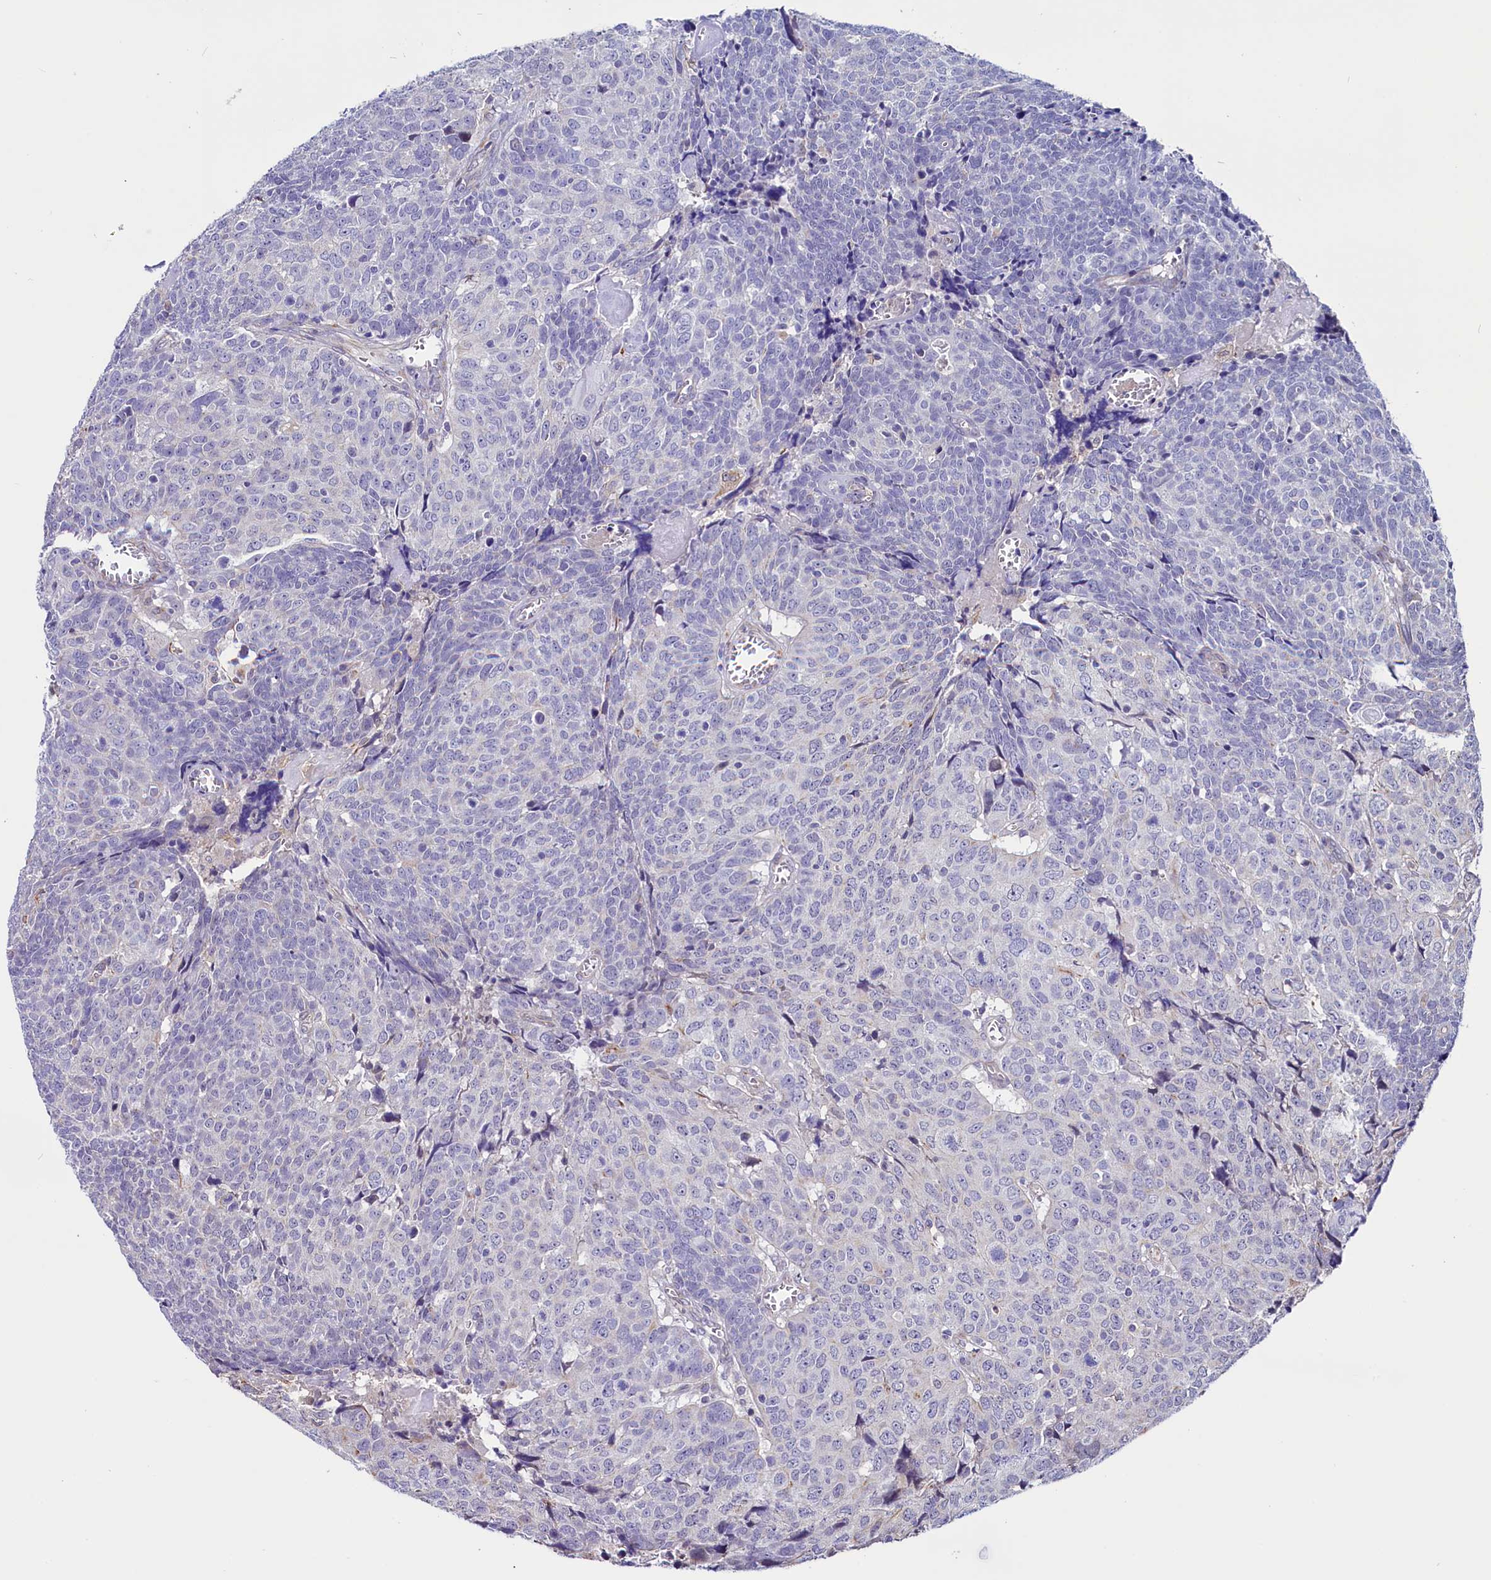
{"staining": {"intensity": "negative", "quantity": "none", "location": "none"}, "tissue": "head and neck cancer", "cell_type": "Tumor cells", "image_type": "cancer", "snomed": [{"axis": "morphology", "description": "Squamous cell carcinoma, NOS"}, {"axis": "topography", "description": "Head-Neck"}], "caption": "IHC of head and neck cancer (squamous cell carcinoma) displays no positivity in tumor cells.", "gene": "PDILT", "patient": {"sex": "male", "age": 66}}